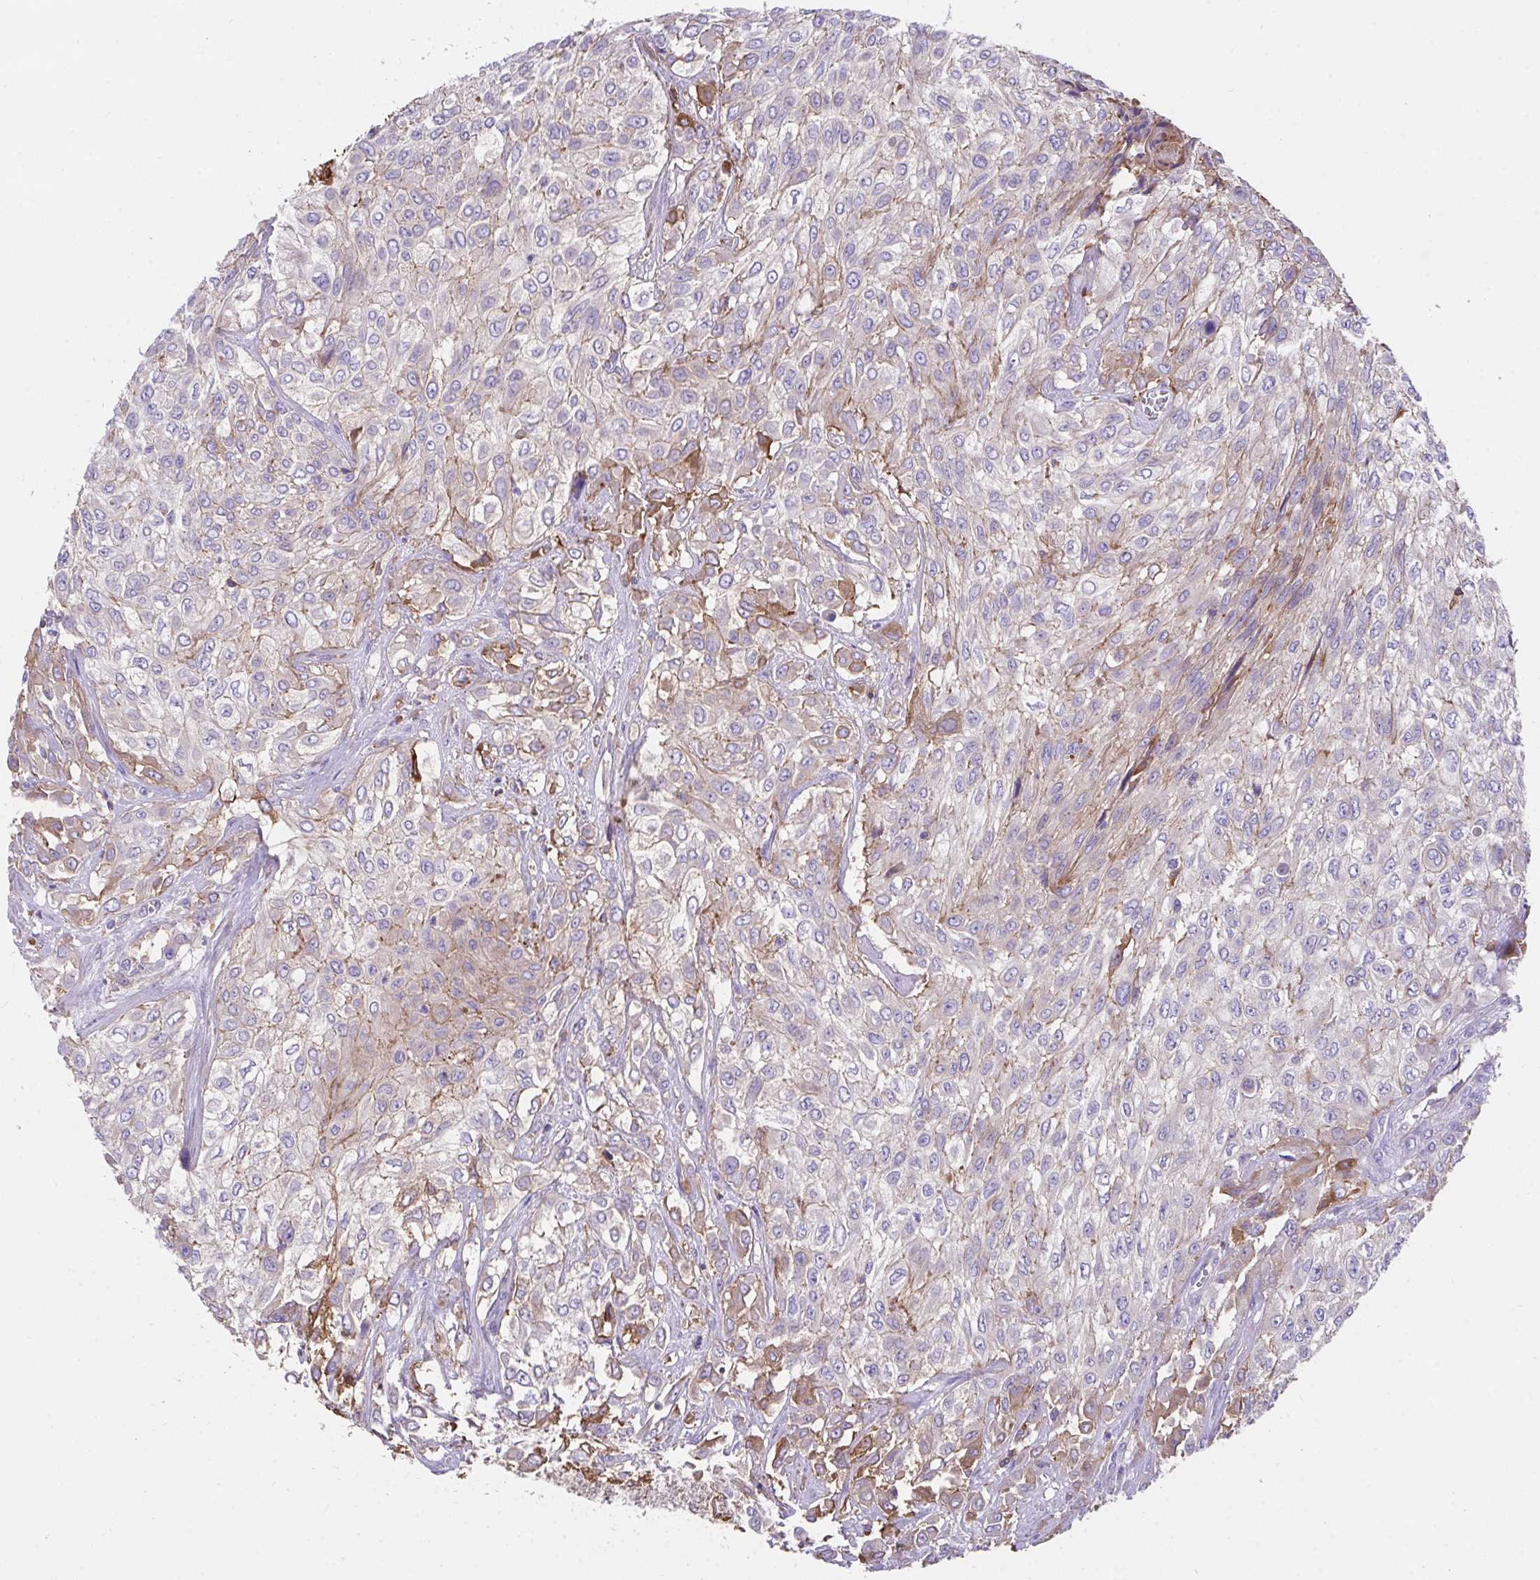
{"staining": {"intensity": "moderate", "quantity": "<25%", "location": "cytoplasmic/membranous"}, "tissue": "urothelial cancer", "cell_type": "Tumor cells", "image_type": "cancer", "snomed": [{"axis": "morphology", "description": "Urothelial carcinoma, High grade"}, {"axis": "topography", "description": "Urinary bladder"}], "caption": "Immunohistochemical staining of high-grade urothelial carcinoma shows low levels of moderate cytoplasmic/membranous staining in approximately <25% of tumor cells.", "gene": "ZNF813", "patient": {"sex": "male", "age": 57}}